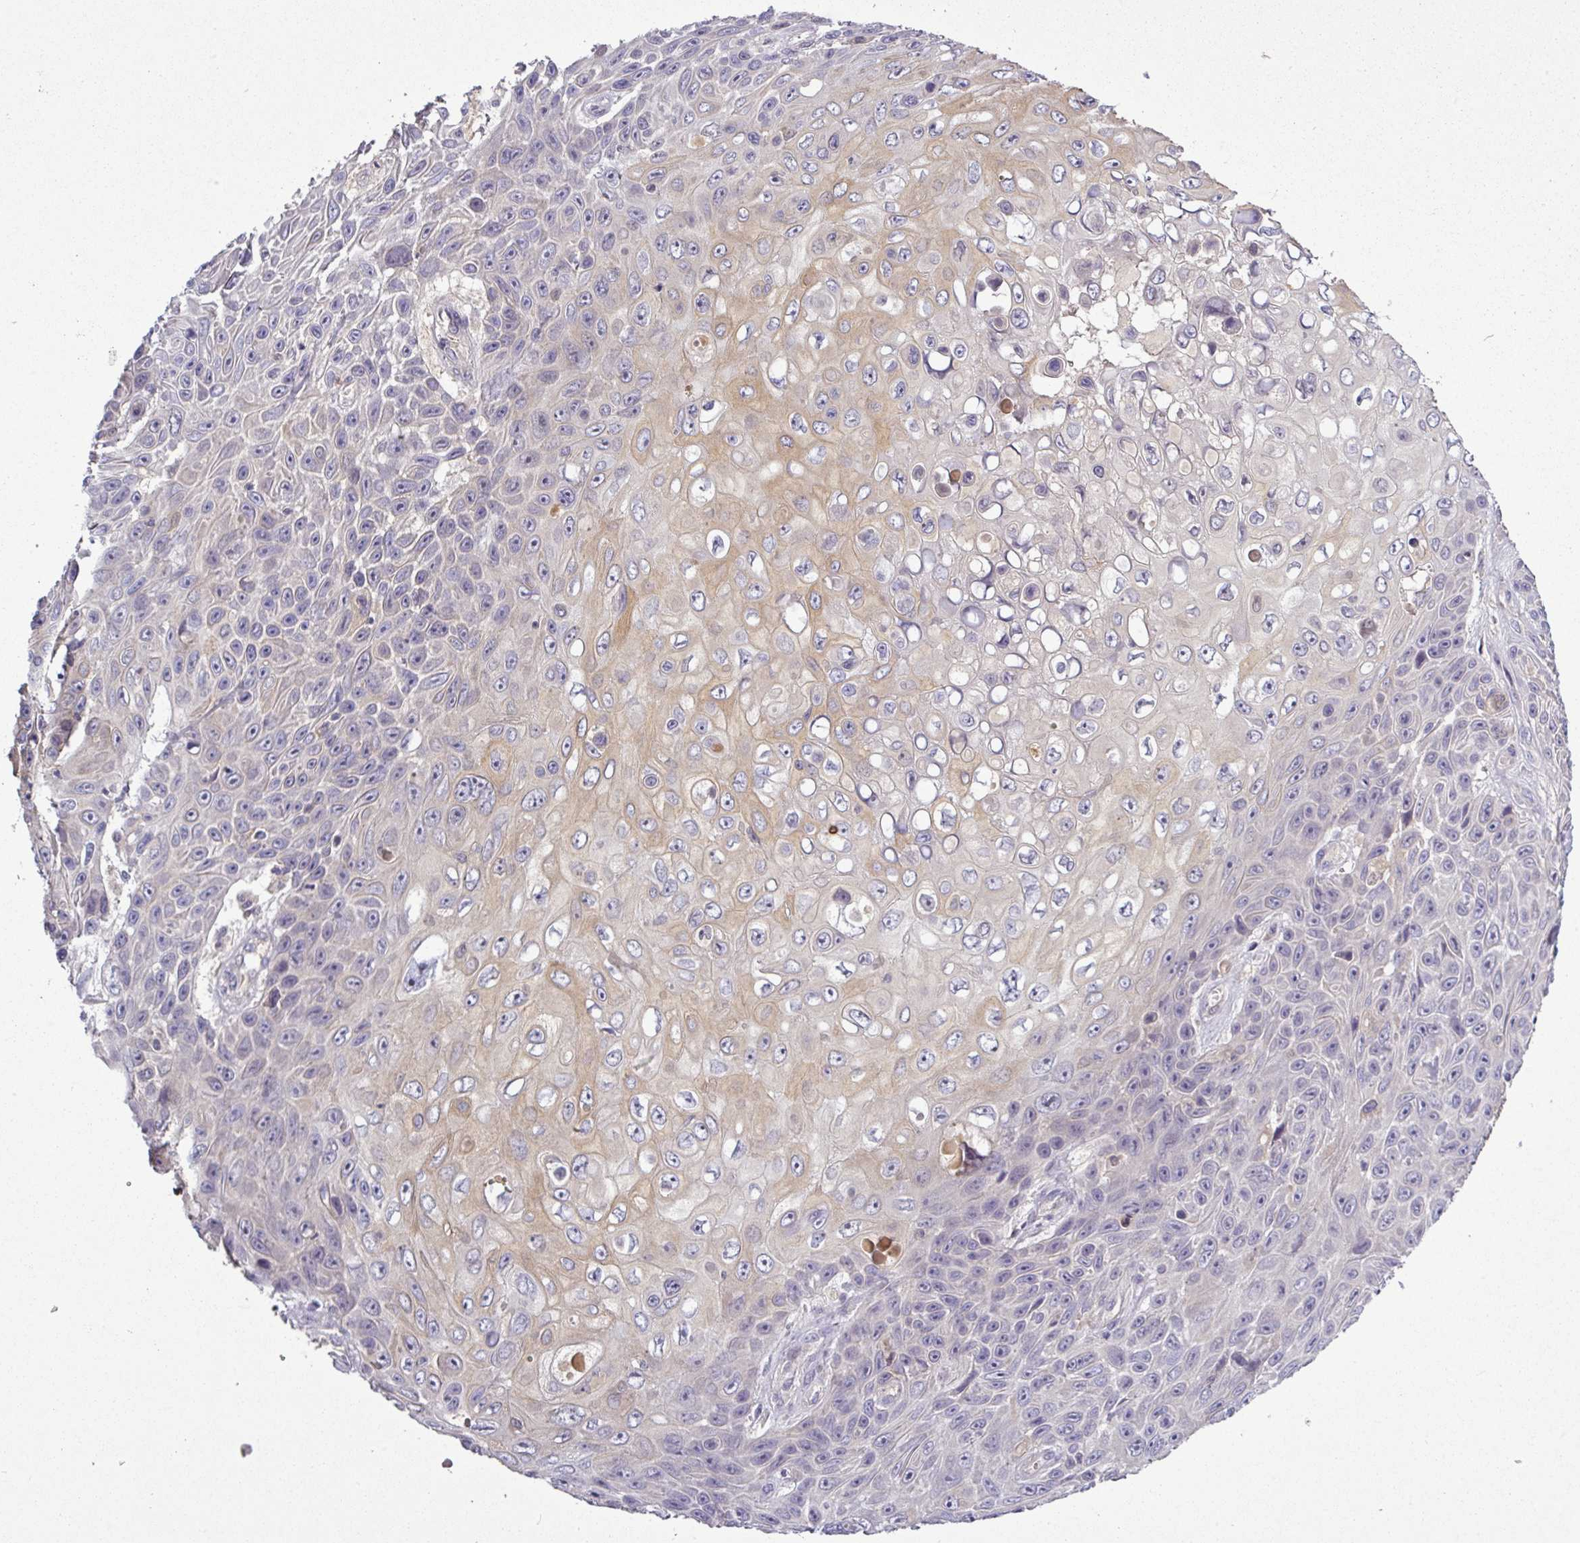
{"staining": {"intensity": "weak", "quantity": "<25%", "location": "cytoplasmic/membranous"}, "tissue": "skin cancer", "cell_type": "Tumor cells", "image_type": "cancer", "snomed": [{"axis": "morphology", "description": "Squamous cell carcinoma, NOS"}, {"axis": "topography", "description": "Skin"}], "caption": "The IHC micrograph has no significant expression in tumor cells of skin cancer (squamous cell carcinoma) tissue. The staining is performed using DAB brown chromogen with nuclei counter-stained in using hematoxylin.", "gene": "TMEM62", "patient": {"sex": "male", "age": 82}}